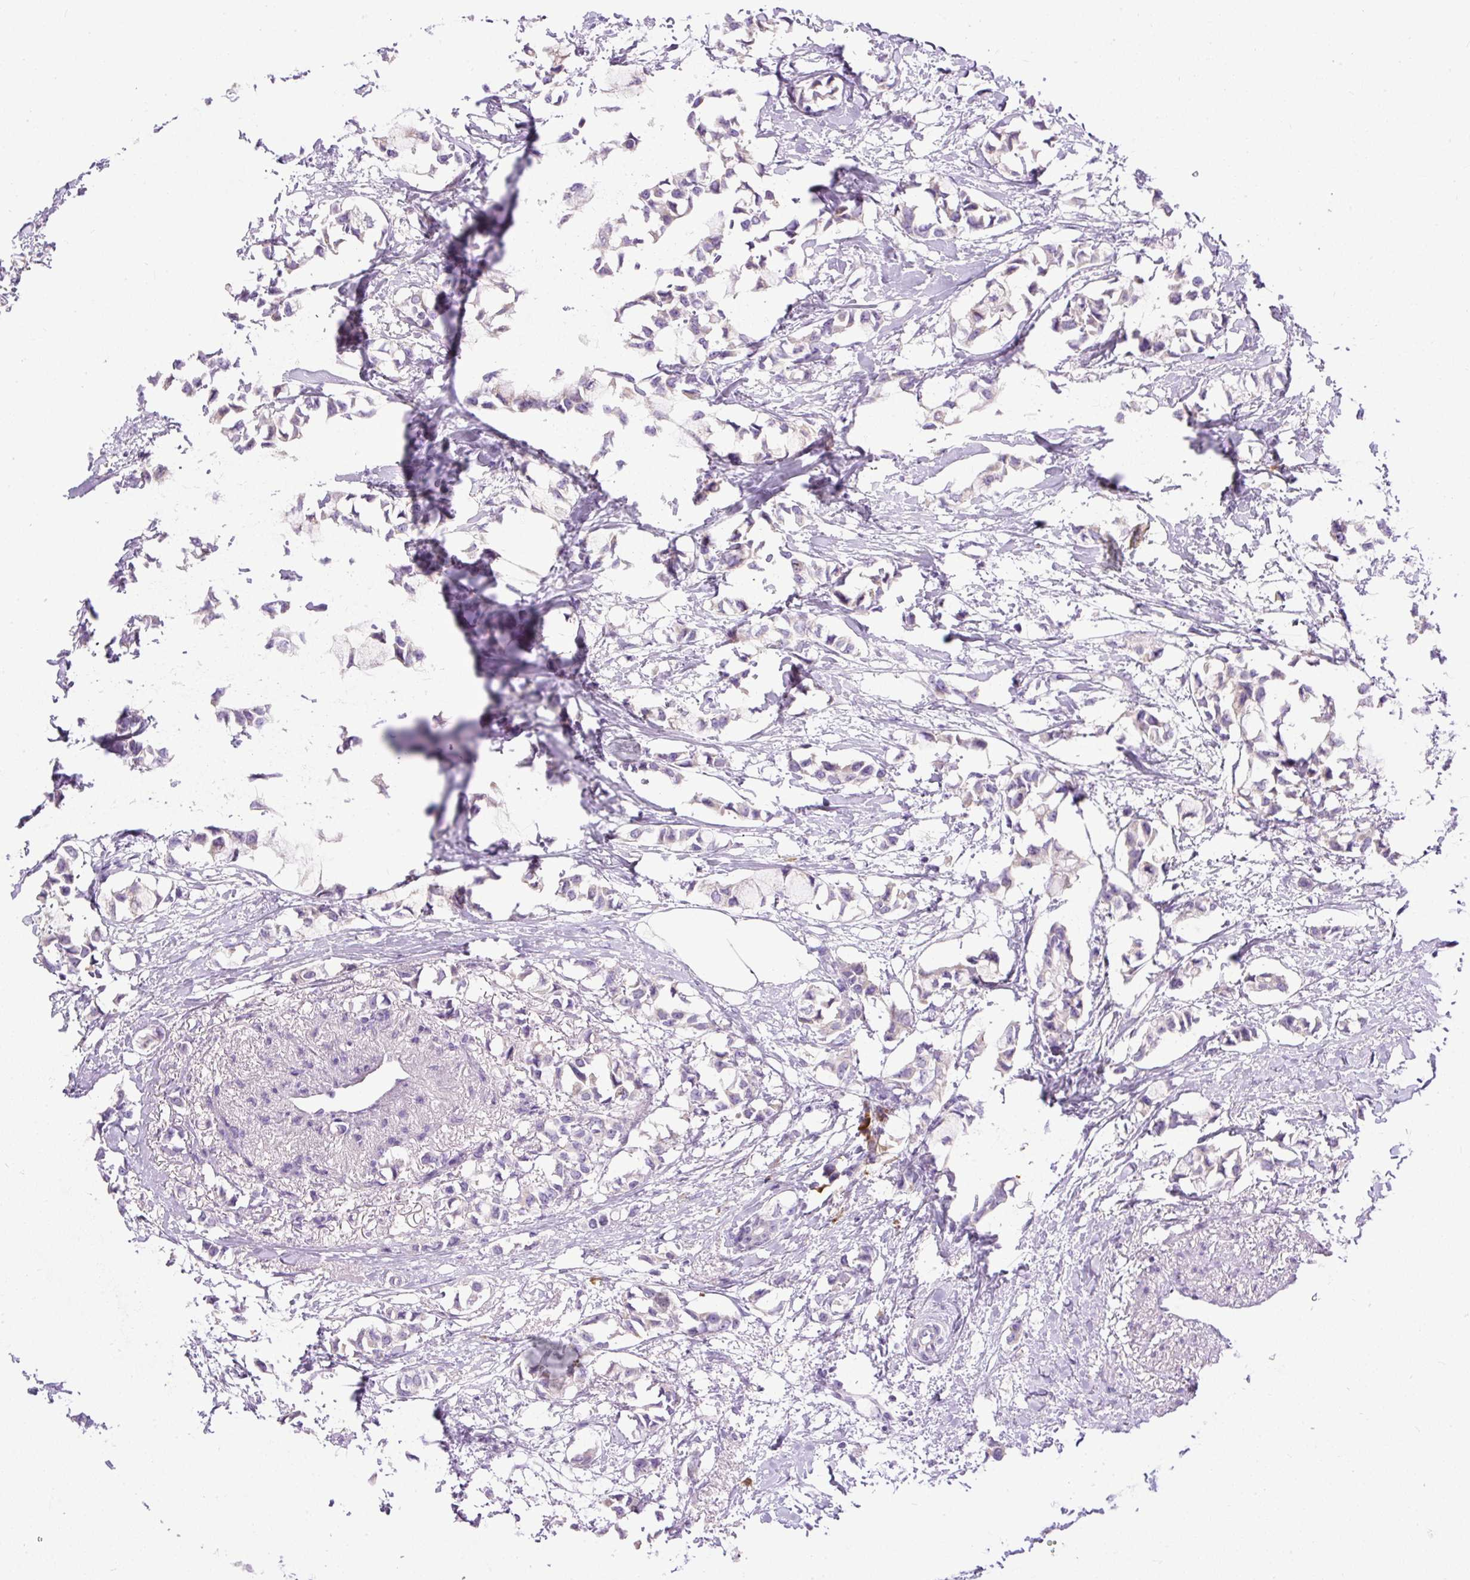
{"staining": {"intensity": "negative", "quantity": "none", "location": "none"}, "tissue": "breast cancer", "cell_type": "Tumor cells", "image_type": "cancer", "snomed": [{"axis": "morphology", "description": "Duct carcinoma"}, {"axis": "topography", "description": "Breast"}], "caption": "High magnification brightfield microscopy of breast cancer stained with DAB (3,3'-diaminobenzidine) (brown) and counterstained with hematoxylin (blue): tumor cells show no significant positivity.", "gene": "SYBU", "patient": {"sex": "female", "age": 73}}